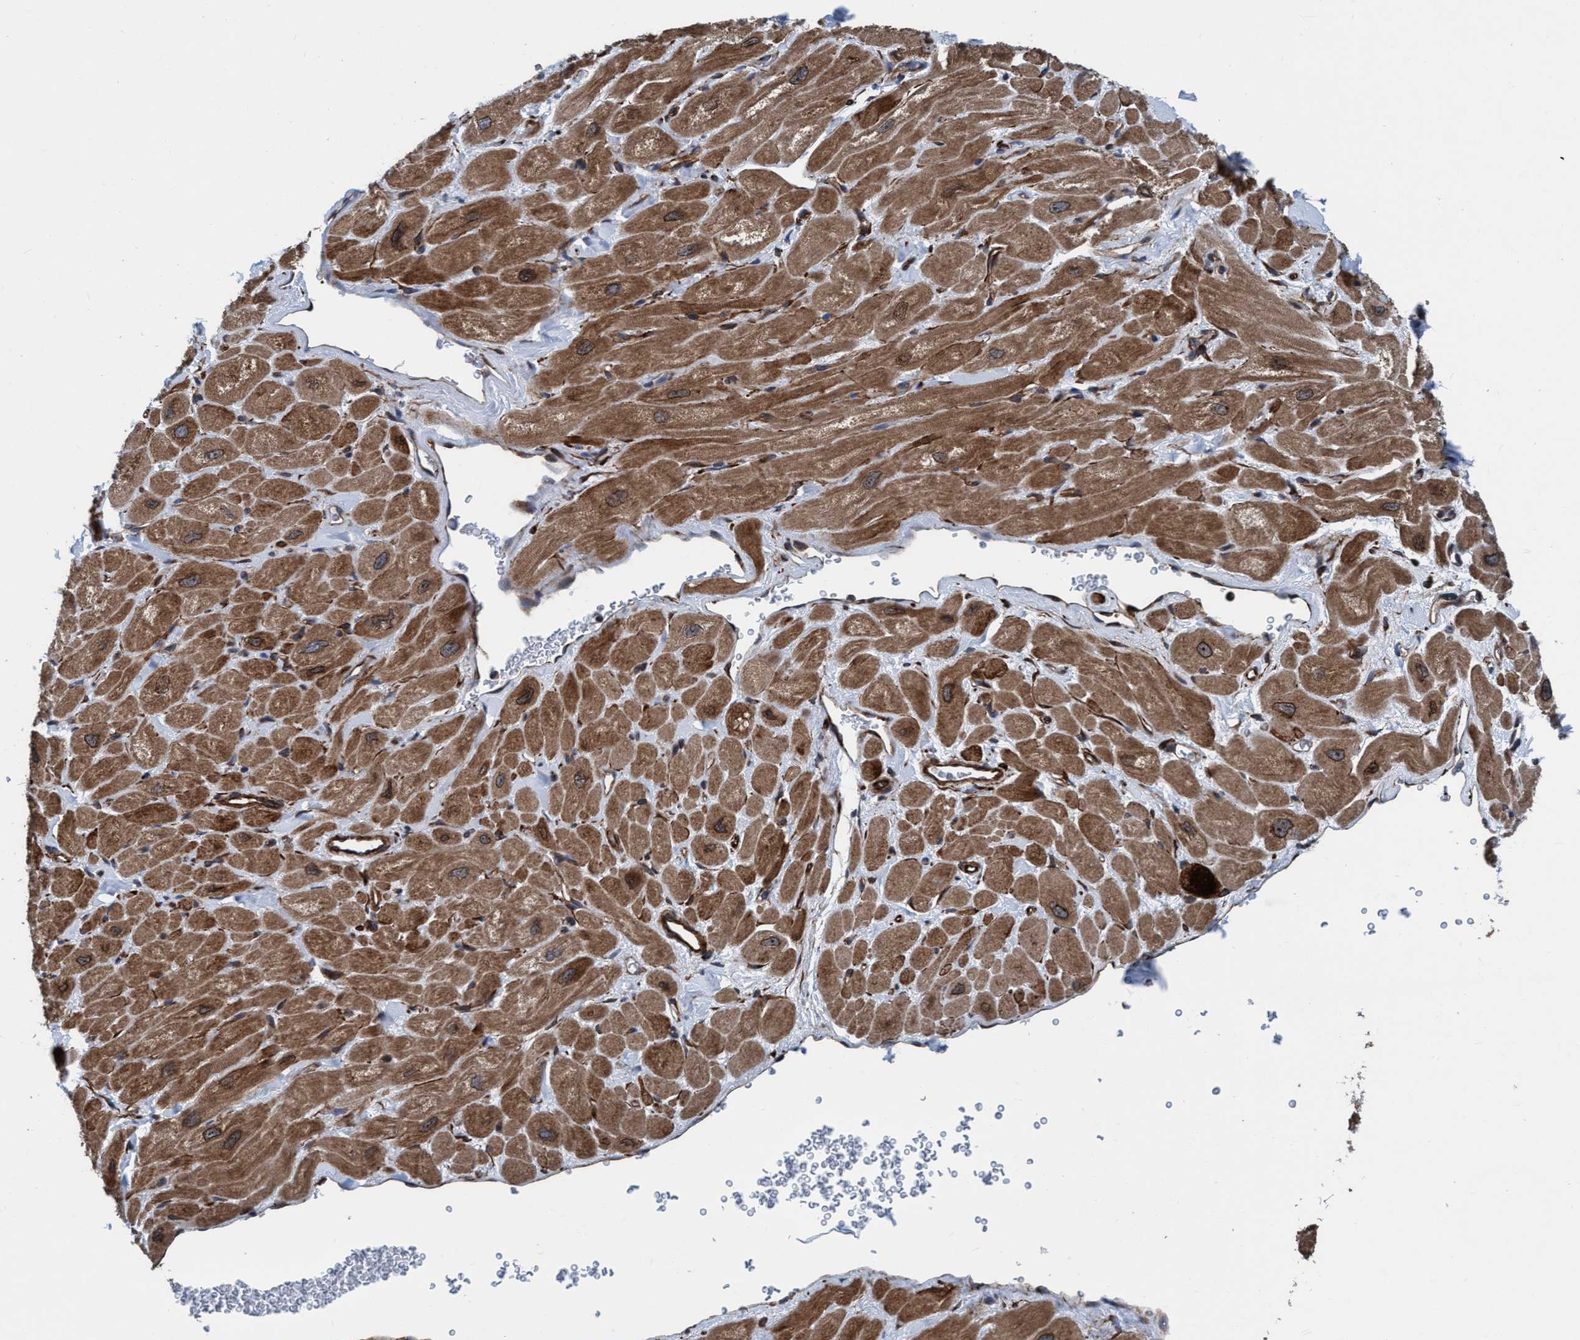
{"staining": {"intensity": "moderate", "quantity": ">75%", "location": "cytoplasmic/membranous,nuclear"}, "tissue": "heart muscle", "cell_type": "Cardiomyocytes", "image_type": "normal", "snomed": [{"axis": "morphology", "description": "Normal tissue, NOS"}, {"axis": "topography", "description": "Heart"}], "caption": "Heart muscle stained with immunohistochemistry demonstrates moderate cytoplasmic/membranous,nuclear positivity in about >75% of cardiomyocytes.", "gene": "NMT1", "patient": {"sex": "male", "age": 49}}